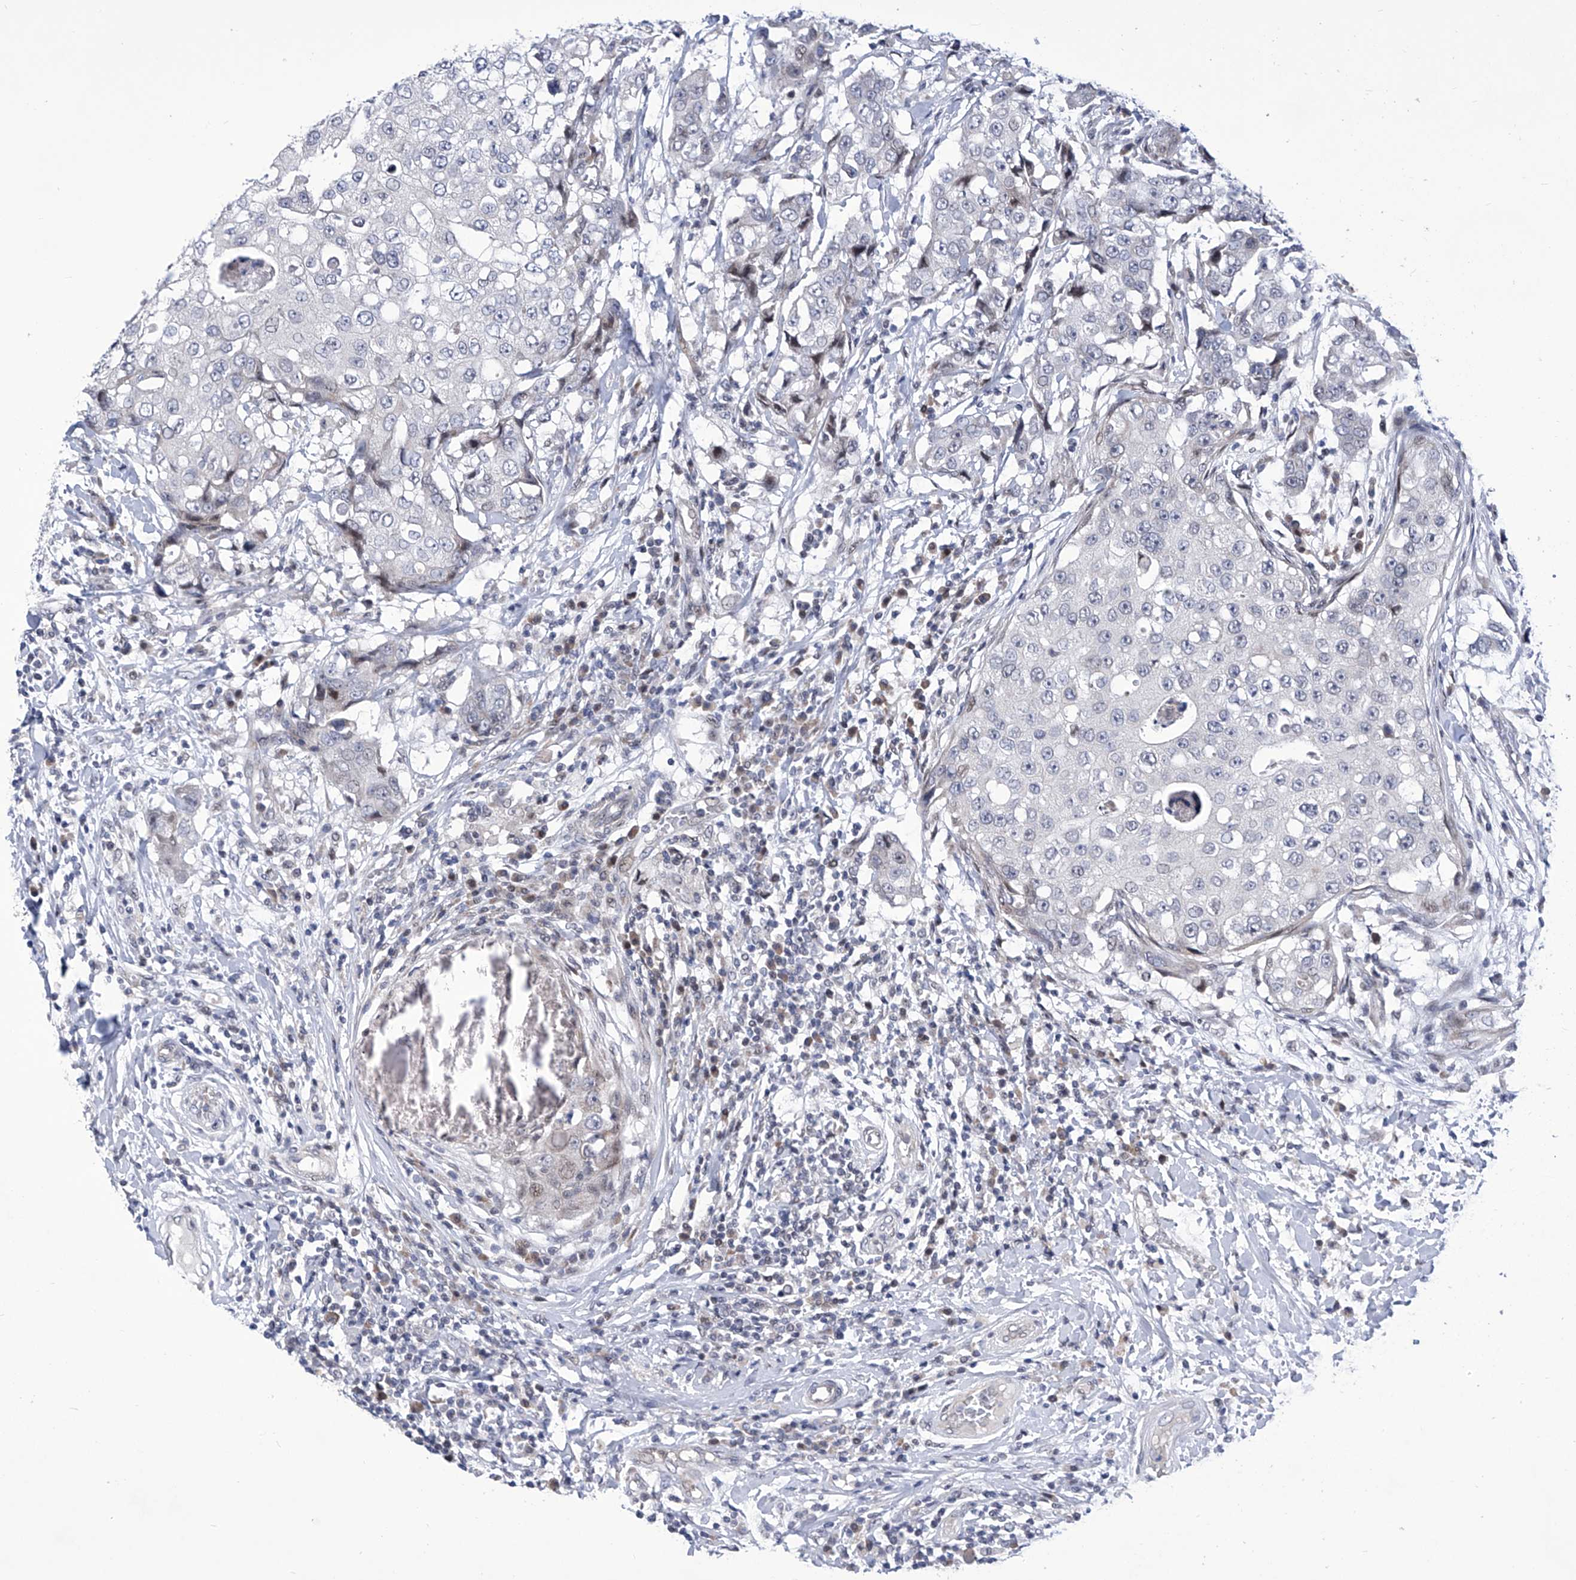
{"staining": {"intensity": "negative", "quantity": "none", "location": "none"}, "tissue": "breast cancer", "cell_type": "Tumor cells", "image_type": "cancer", "snomed": [{"axis": "morphology", "description": "Duct carcinoma"}, {"axis": "topography", "description": "Breast"}], "caption": "This is an IHC image of human breast infiltrating ductal carcinoma. There is no staining in tumor cells.", "gene": "NUFIP1", "patient": {"sex": "female", "age": 27}}